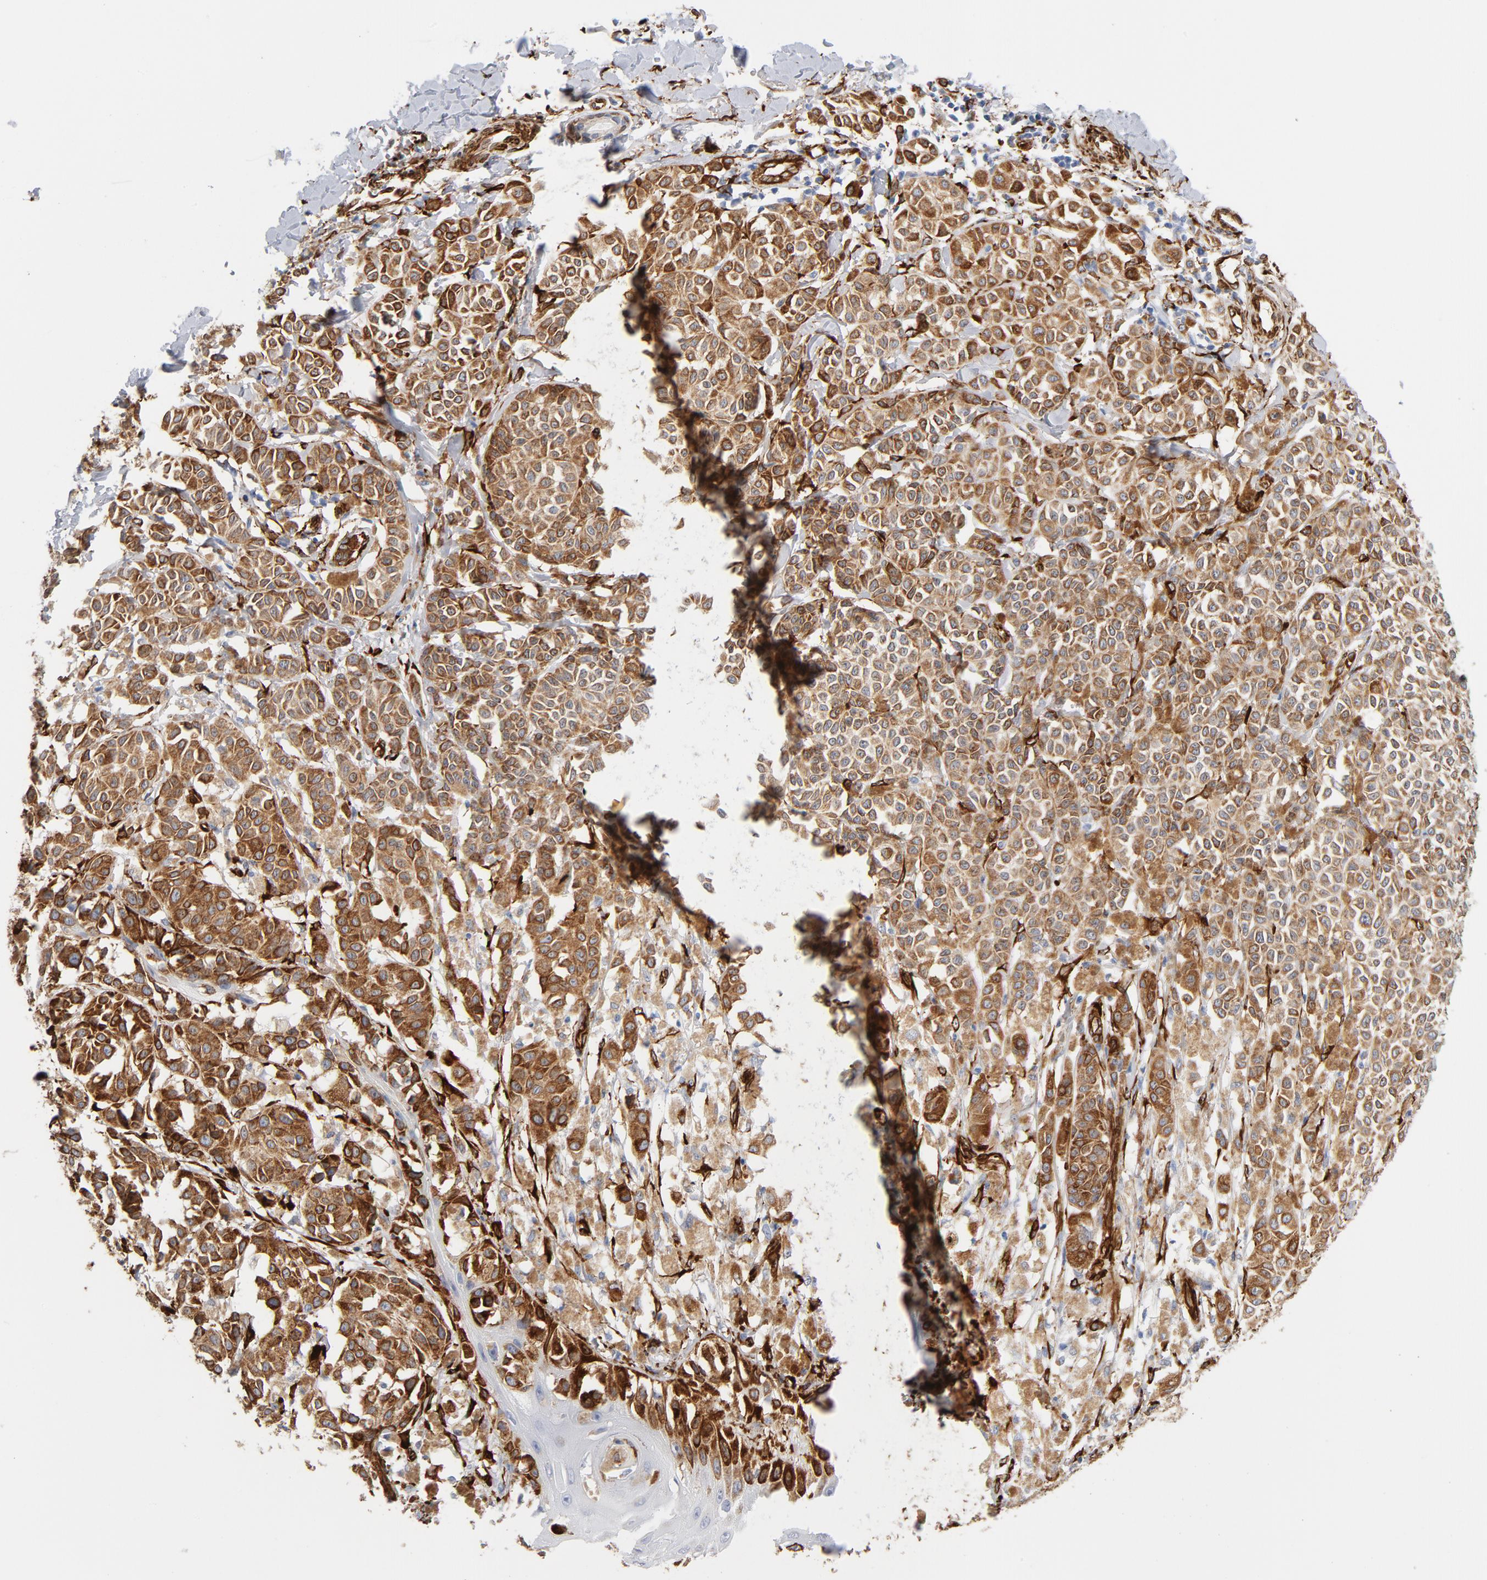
{"staining": {"intensity": "strong", "quantity": ">75%", "location": "cytoplasmic/membranous"}, "tissue": "melanoma", "cell_type": "Tumor cells", "image_type": "cancer", "snomed": [{"axis": "morphology", "description": "Malignant melanoma, NOS"}, {"axis": "topography", "description": "Skin"}], "caption": "Immunohistochemical staining of melanoma shows strong cytoplasmic/membranous protein positivity in about >75% of tumor cells.", "gene": "SERPINH1", "patient": {"sex": "male", "age": 76}}